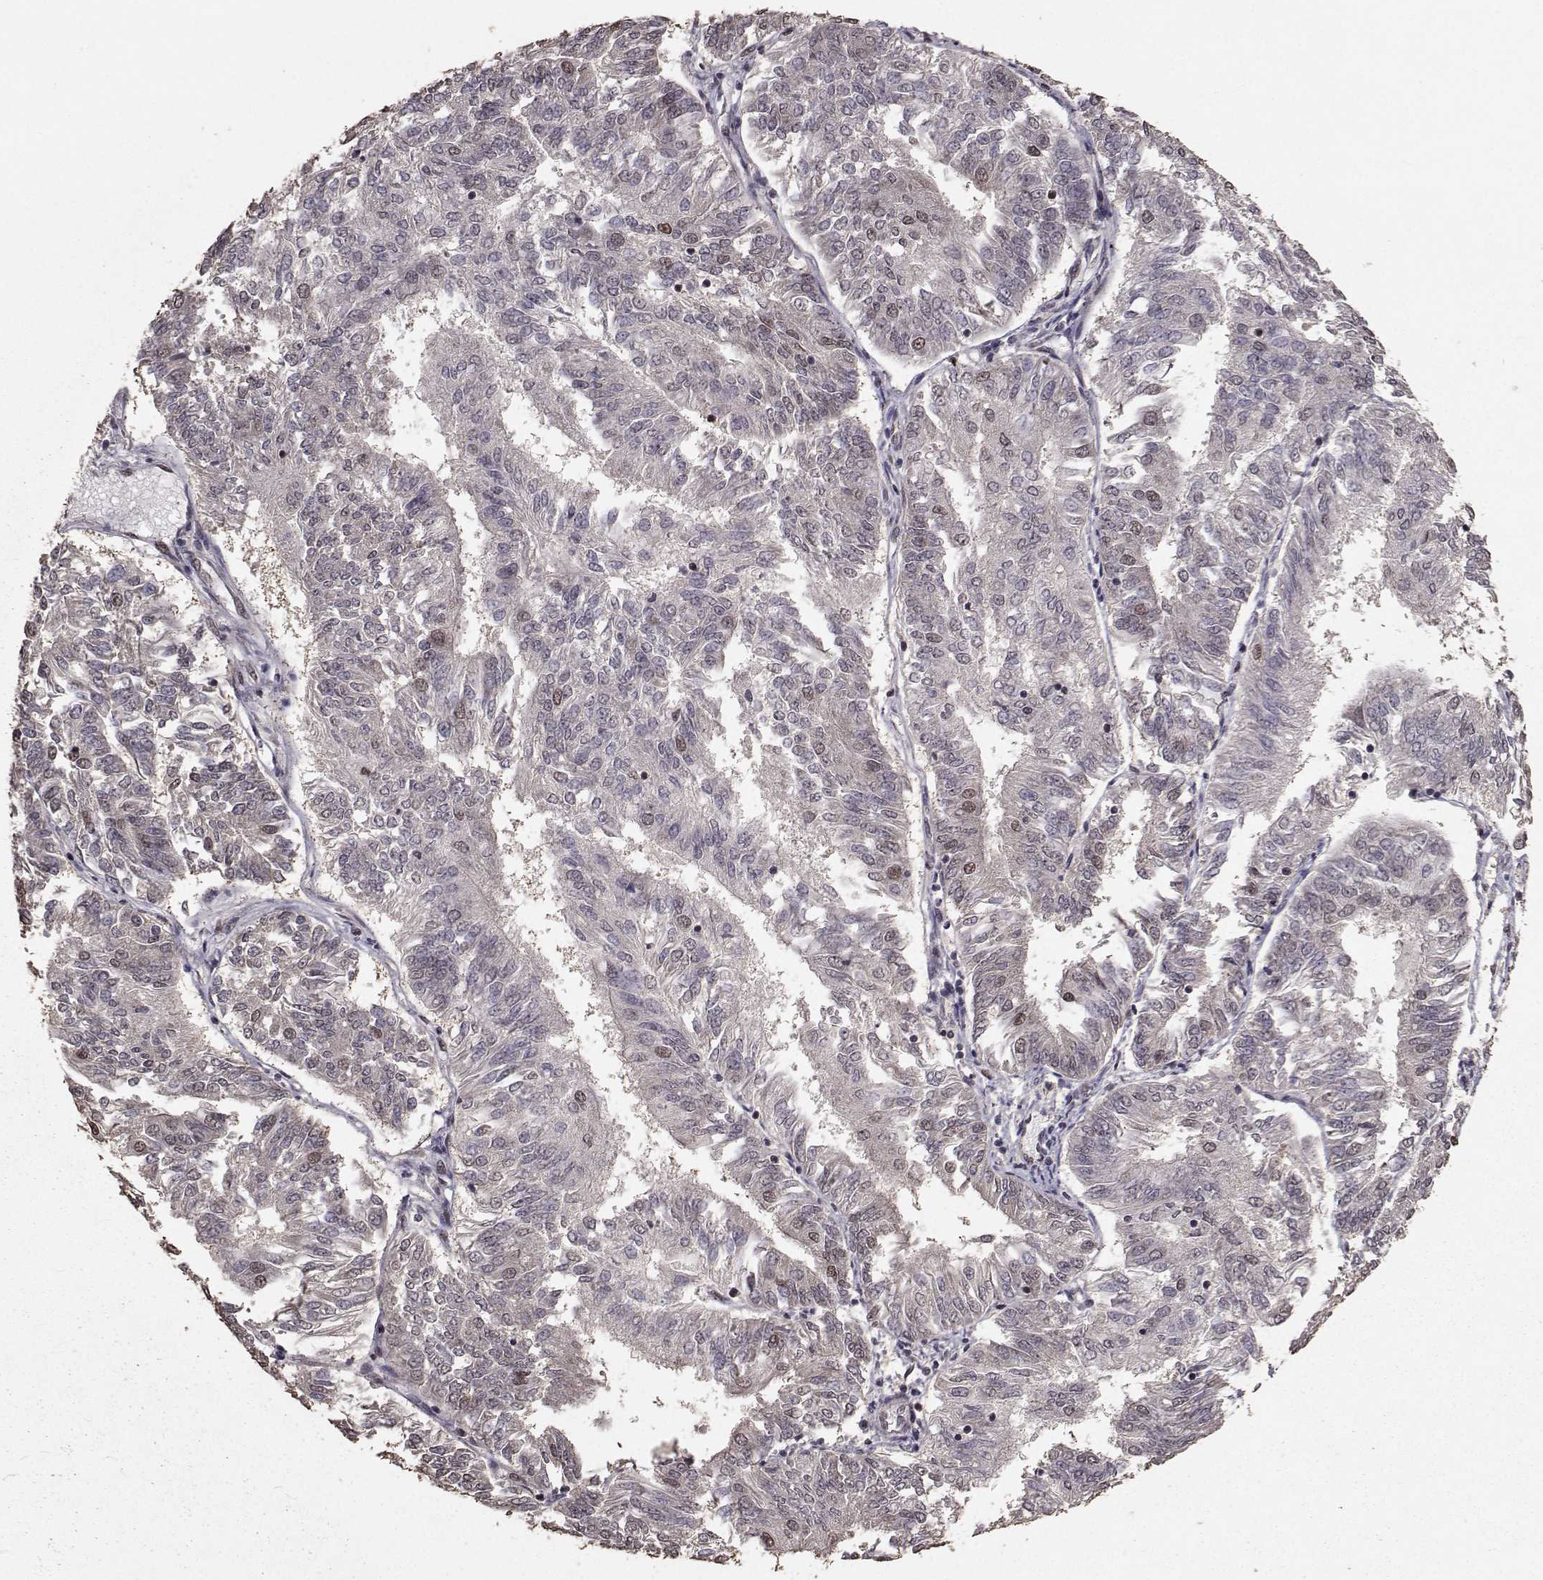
{"staining": {"intensity": "moderate", "quantity": "<25%", "location": "nuclear"}, "tissue": "endometrial cancer", "cell_type": "Tumor cells", "image_type": "cancer", "snomed": [{"axis": "morphology", "description": "Adenocarcinoma, NOS"}, {"axis": "topography", "description": "Endometrium"}], "caption": "The immunohistochemical stain shows moderate nuclear expression in tumor cells of endometrial cancer (adenocarcinoma) tissue.", "gene": "SF1", "patient": {"sex": "female", "age": 58}}